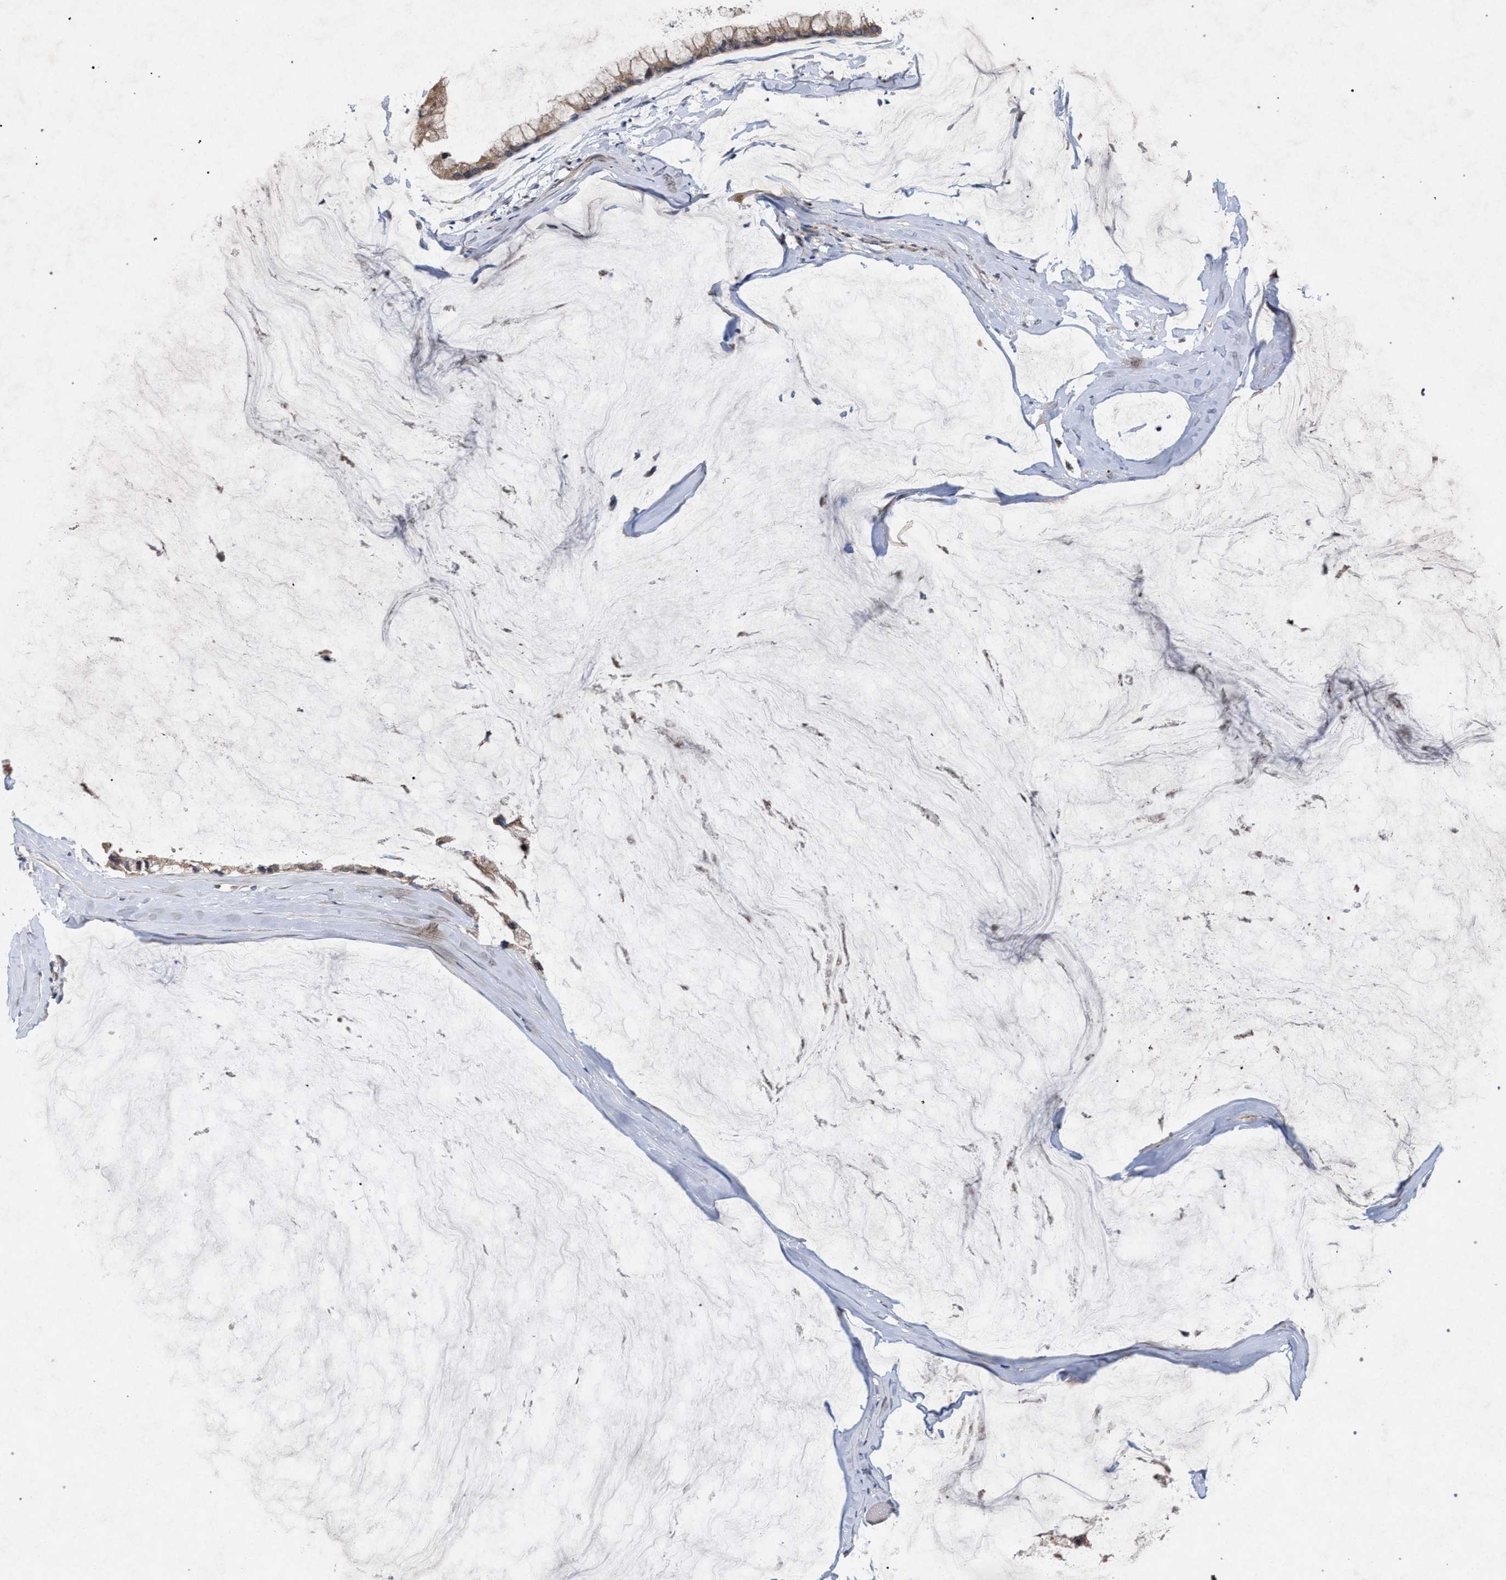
{"staining": {"intensity": "weak", "quantity": ">75%", "location": "cytoplasmic/membranous"}, "tissue": "ovarian cancer", "cell_type": "Tumor cells", "image_type": "cancer", "snomed": [{"axis": "morphology", "description": "Cystadenocarcinoma, mucinous, NOS"}, {"axis": "topography", "description": "Ovary"}], "caption": "Immunohistochemical staining of mucinous cystadenocarcinoma (ovarian) demonstrates low levels of weak cytoplasmic/membranous expression in about >75% of tumor cells.", "gene": "SLC4A4", "patient": {"sex": "female", "age": 39}}